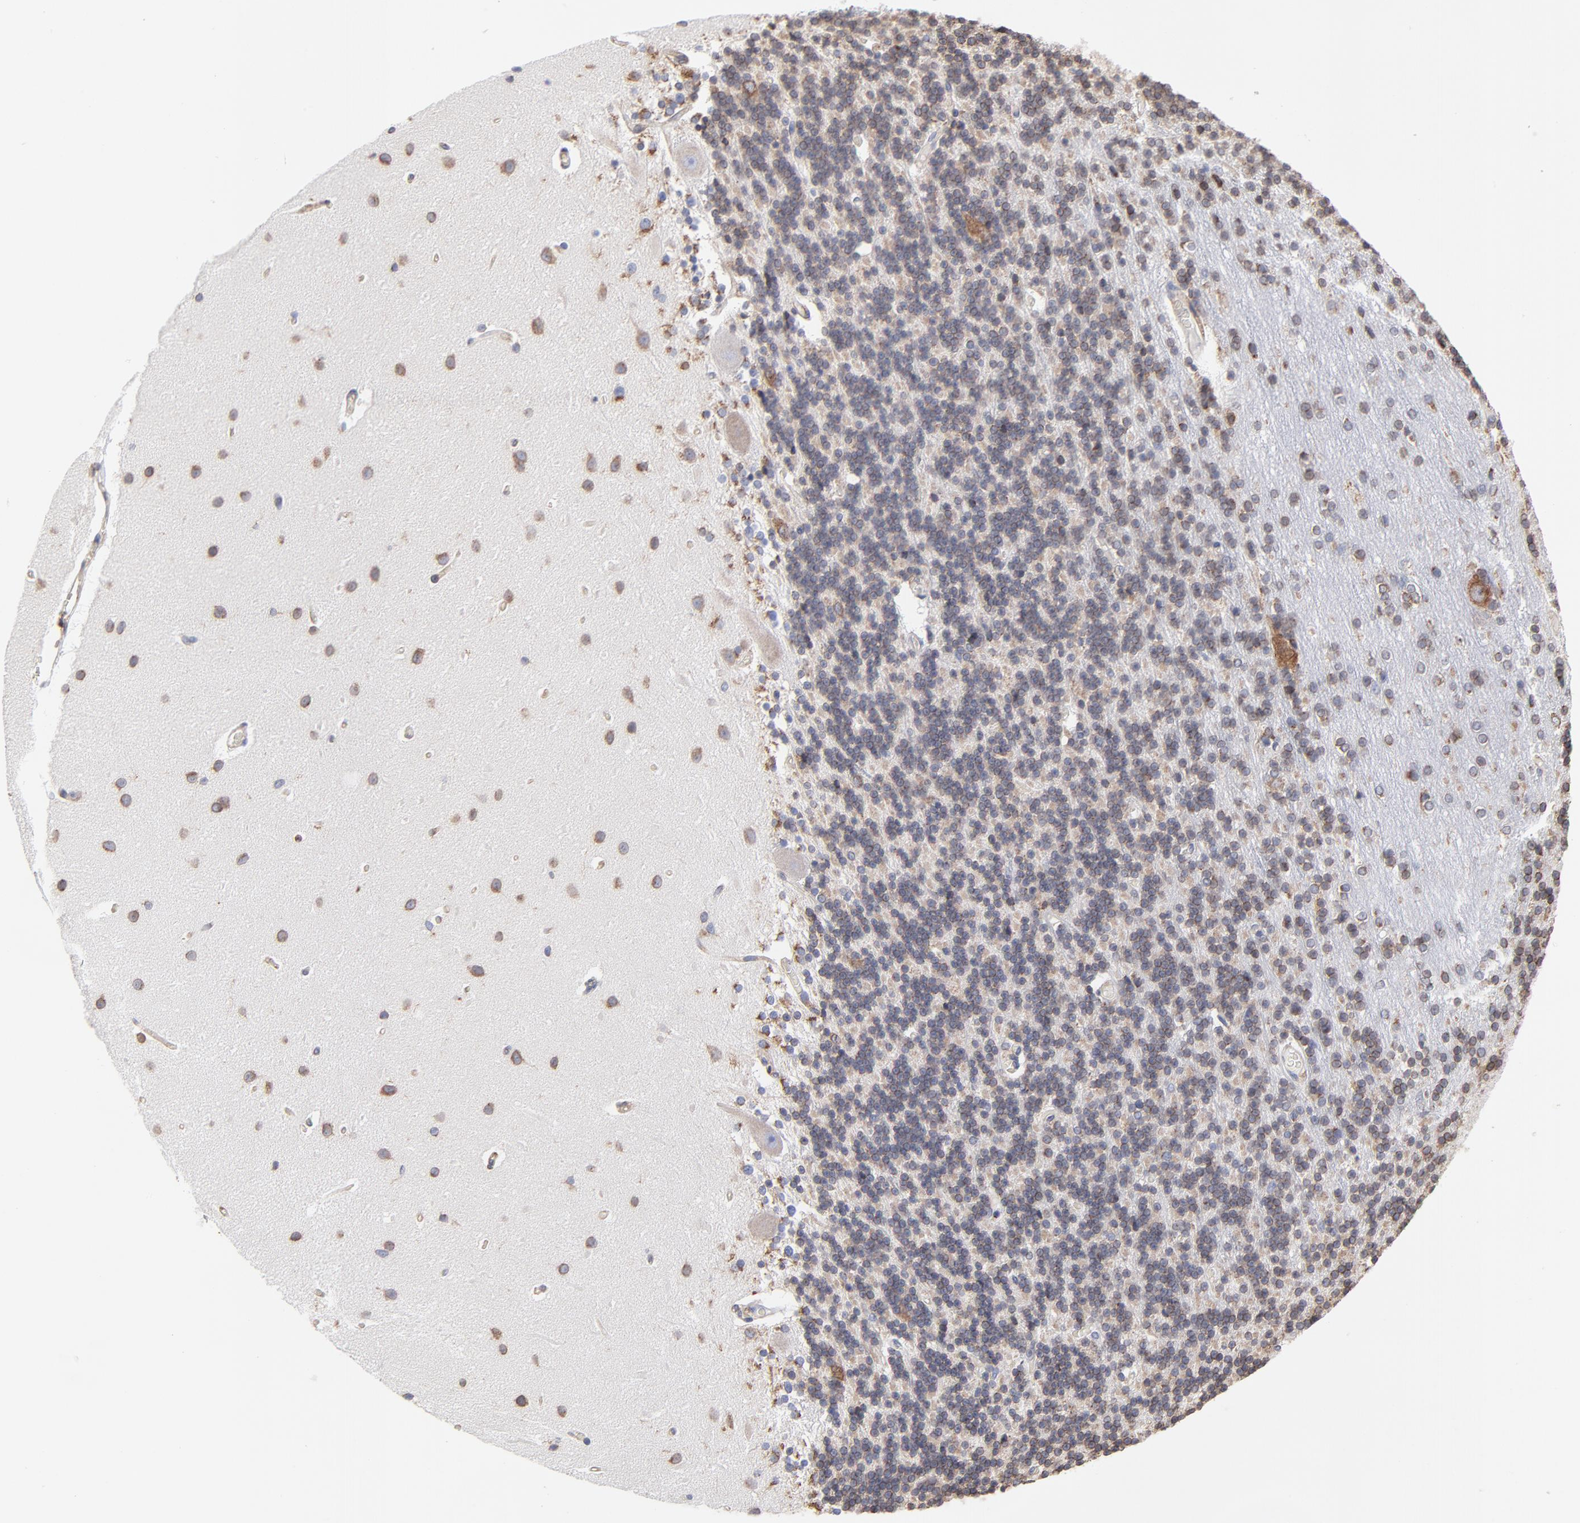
{"staining": {"intensity": "moderate", "quantity": "25%-75%", "location": "cytoplasmic/membranous"}, "tissue": "cerebellum", "cell_type": "Cells in granular layer", "image_type": "normal", "snomed": [{"axis": "morphology", "description": "Normal tissue, NOS"}, {"axis": "topography", "description": "Cerebellum"}], "caption": "Protein analysis of benign cerebellum exhibits moderate cytoplasmic/membranous expression in approximately 25%-75% of cells in granular layer.", "gene": "LMAN1", "patient": {"sex": "female", "age": 54}}